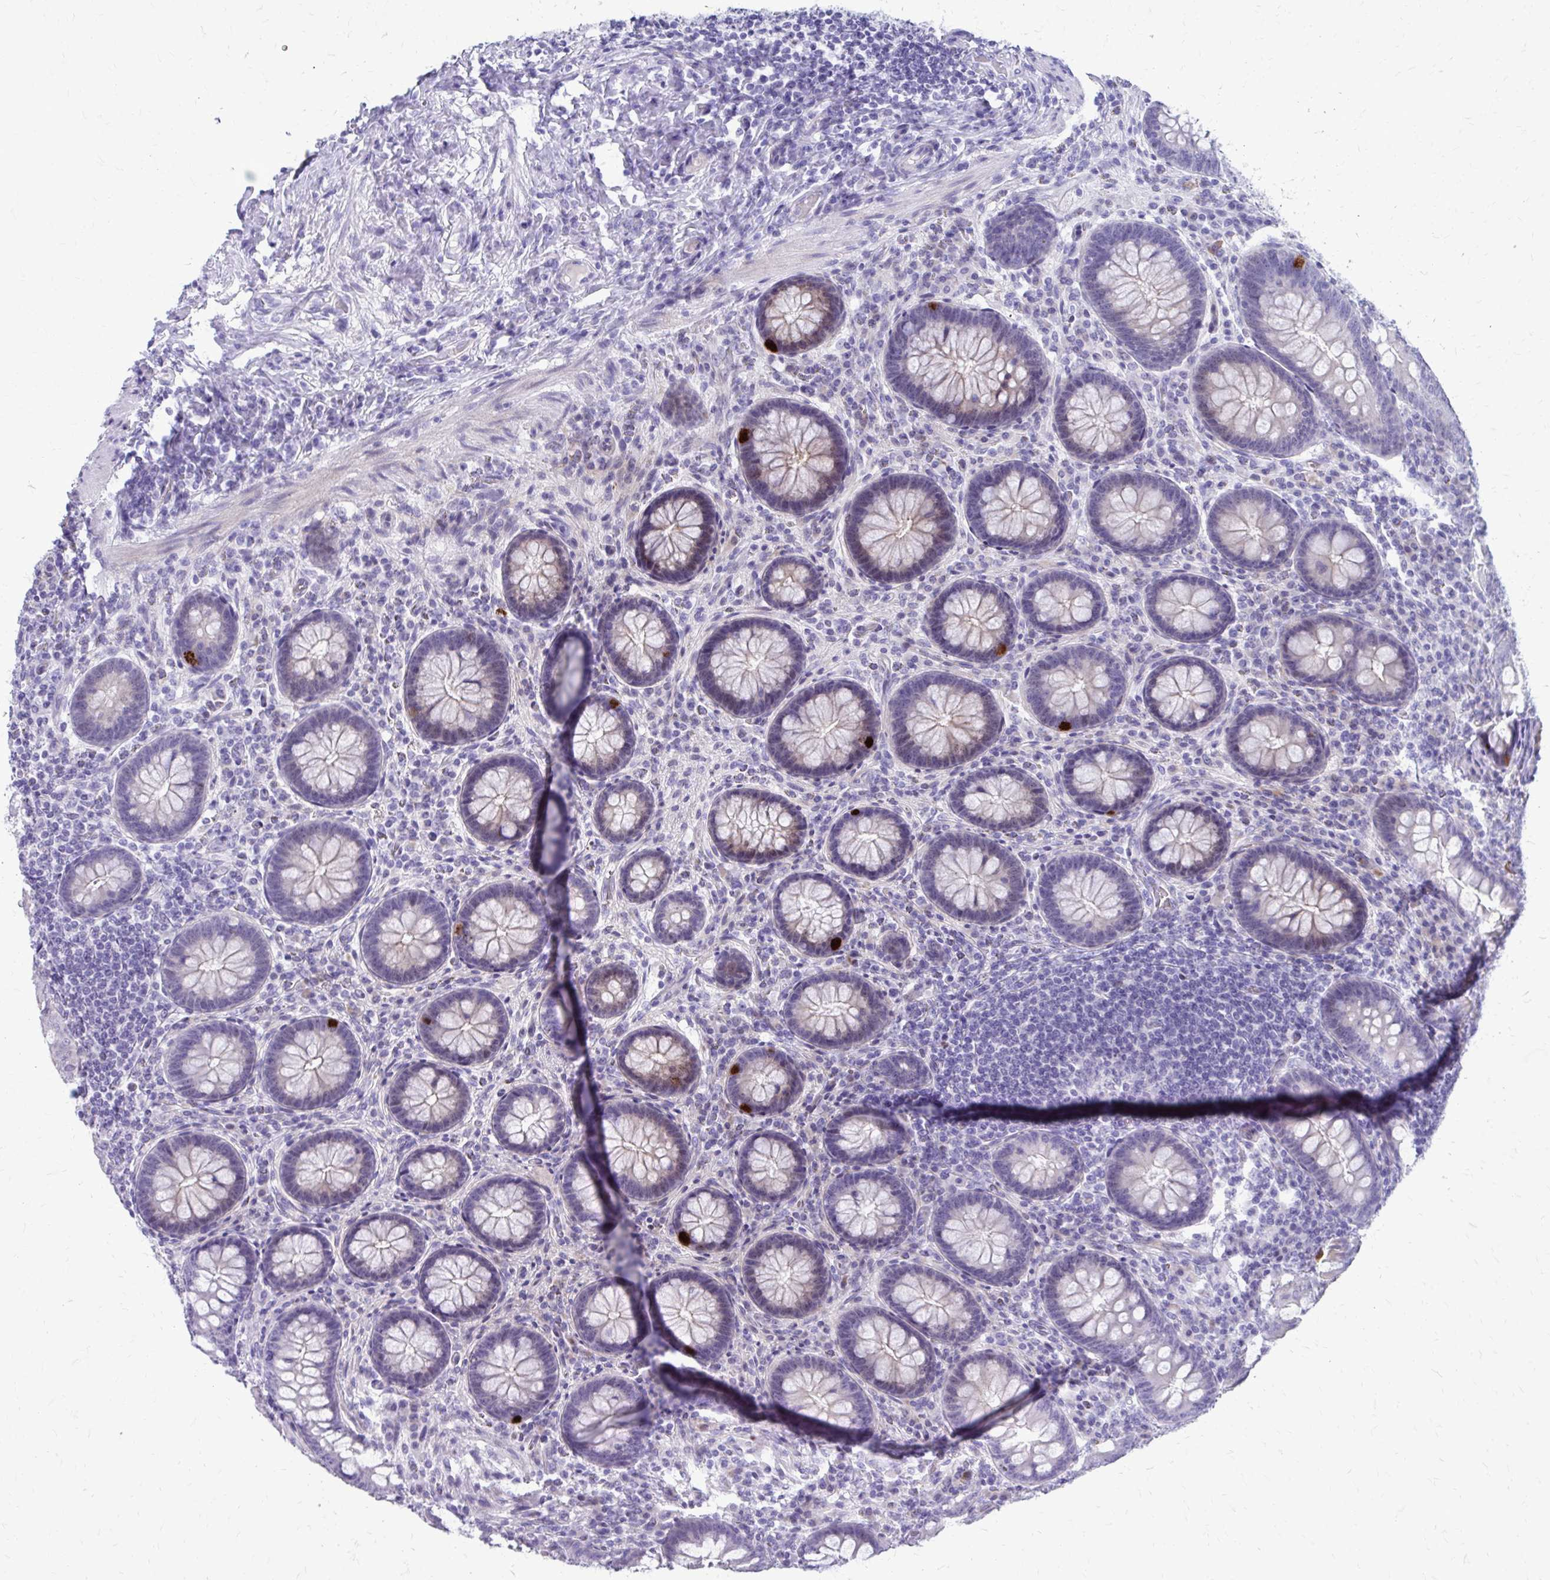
{"staining": {"intensity": "weak", "quantity": "<25%", "location": "cytoplasmic/membranous"}, "tissue": "appendix", "cell_type": "Glandular cells", "image_type": "normal", "snomed": [{"axis": "morphology", "description": "Normal tissue, NOS"}, {"axis": "topography", "description": "Appendix"}], "caption": "Appendix stained for a protein using immunohistochemistry shows no positivity glandular cells.", "gene": "LCN15", "patient": {"sex": "male", "age": 71}}